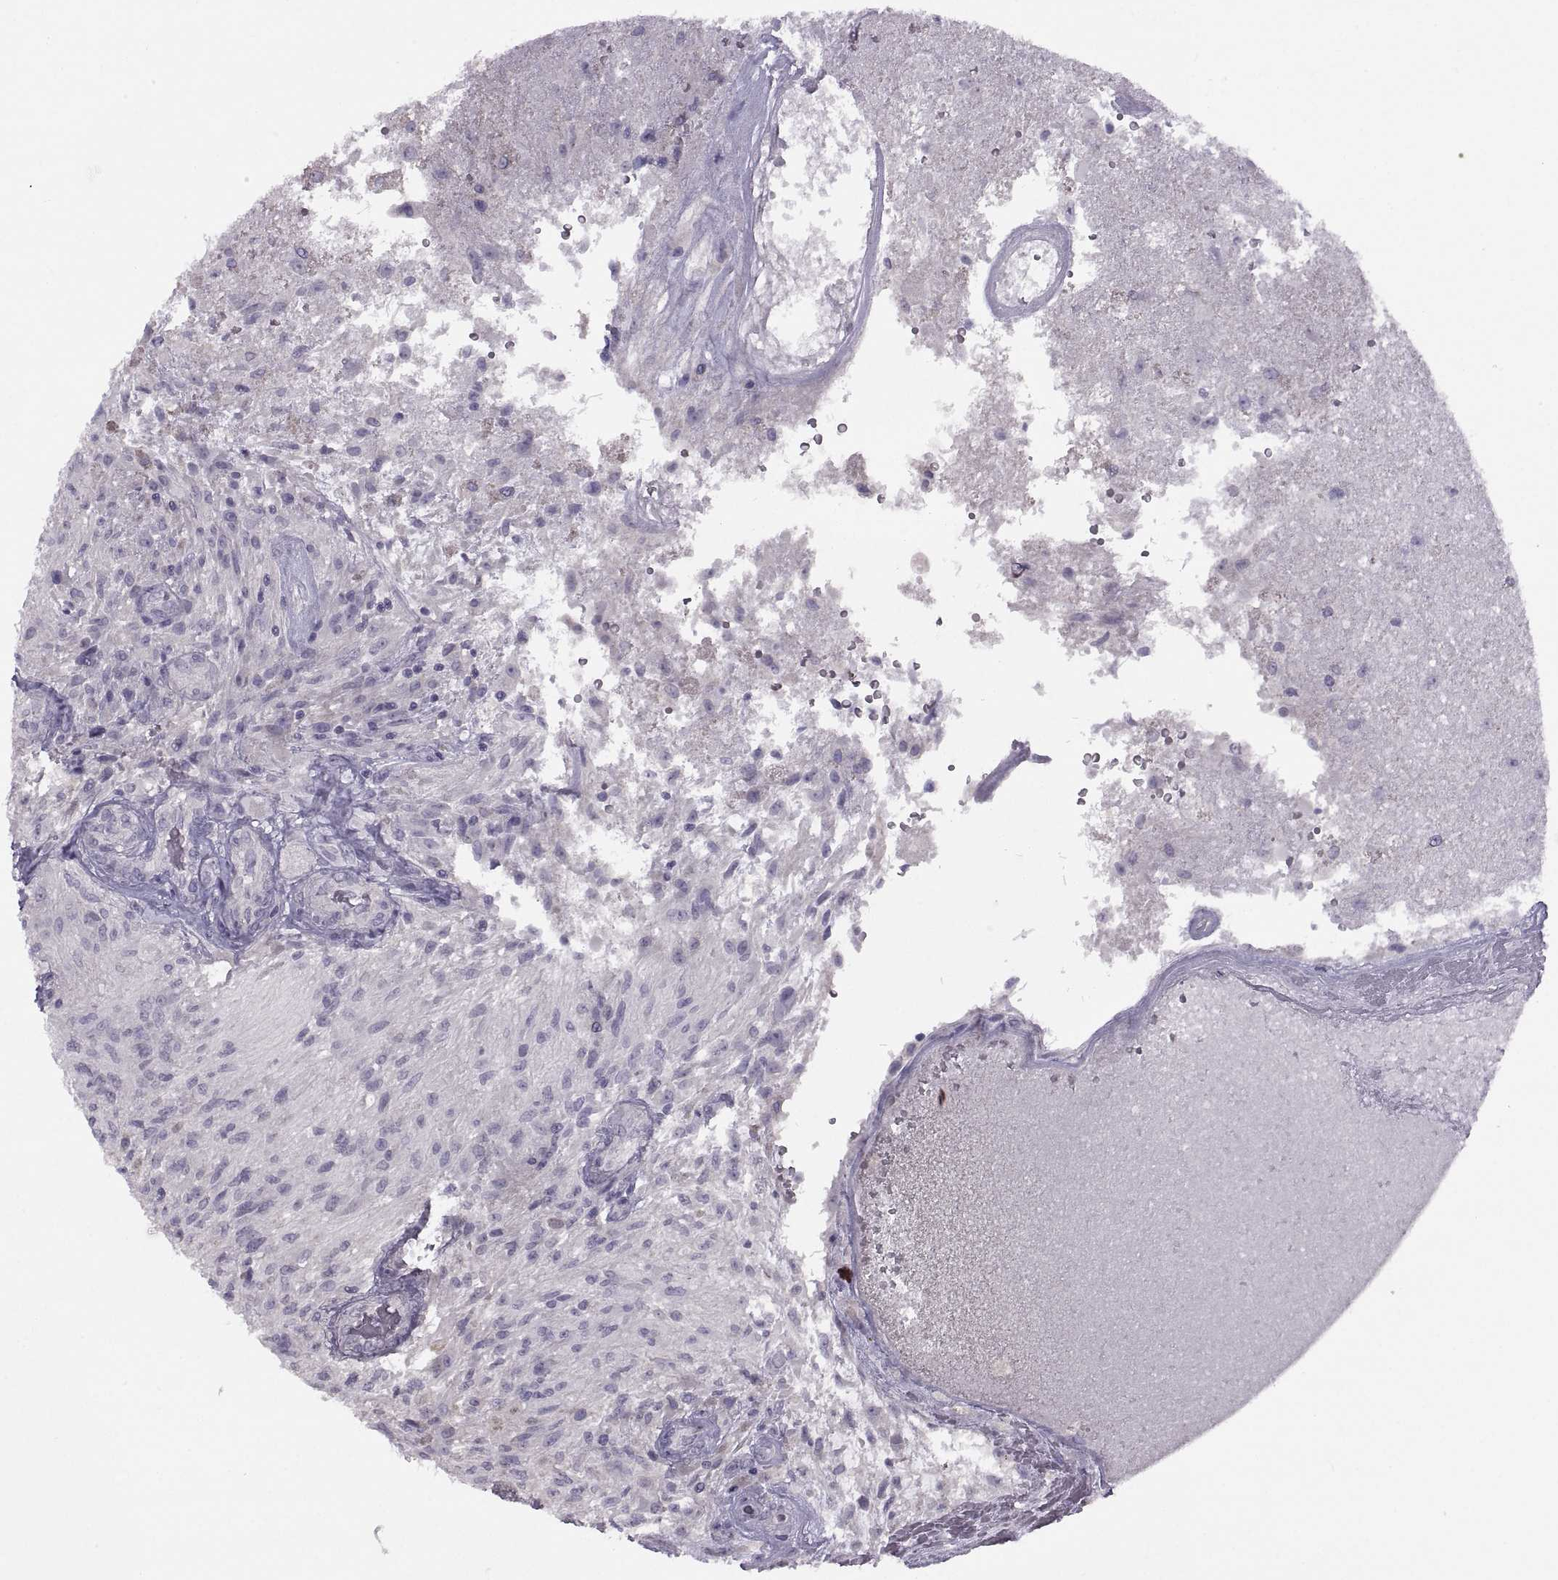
{"staining": {"intensity": "negative", "quantity": "none", "location": "none"}, "tissue": "glioma", "cell_type": "Tumor cells", "image_type": "cancer", "snomed": [{"axis": "morphology", "description": "Glioma, malignant, High grade"}, {"axis": "topography", "description": "Brain"}], "caption": "Image shows no protein staining in tumor cells of glioma tissue.", "gene": "BSPH1", "patient": {"sex": "male", "age": 56}}